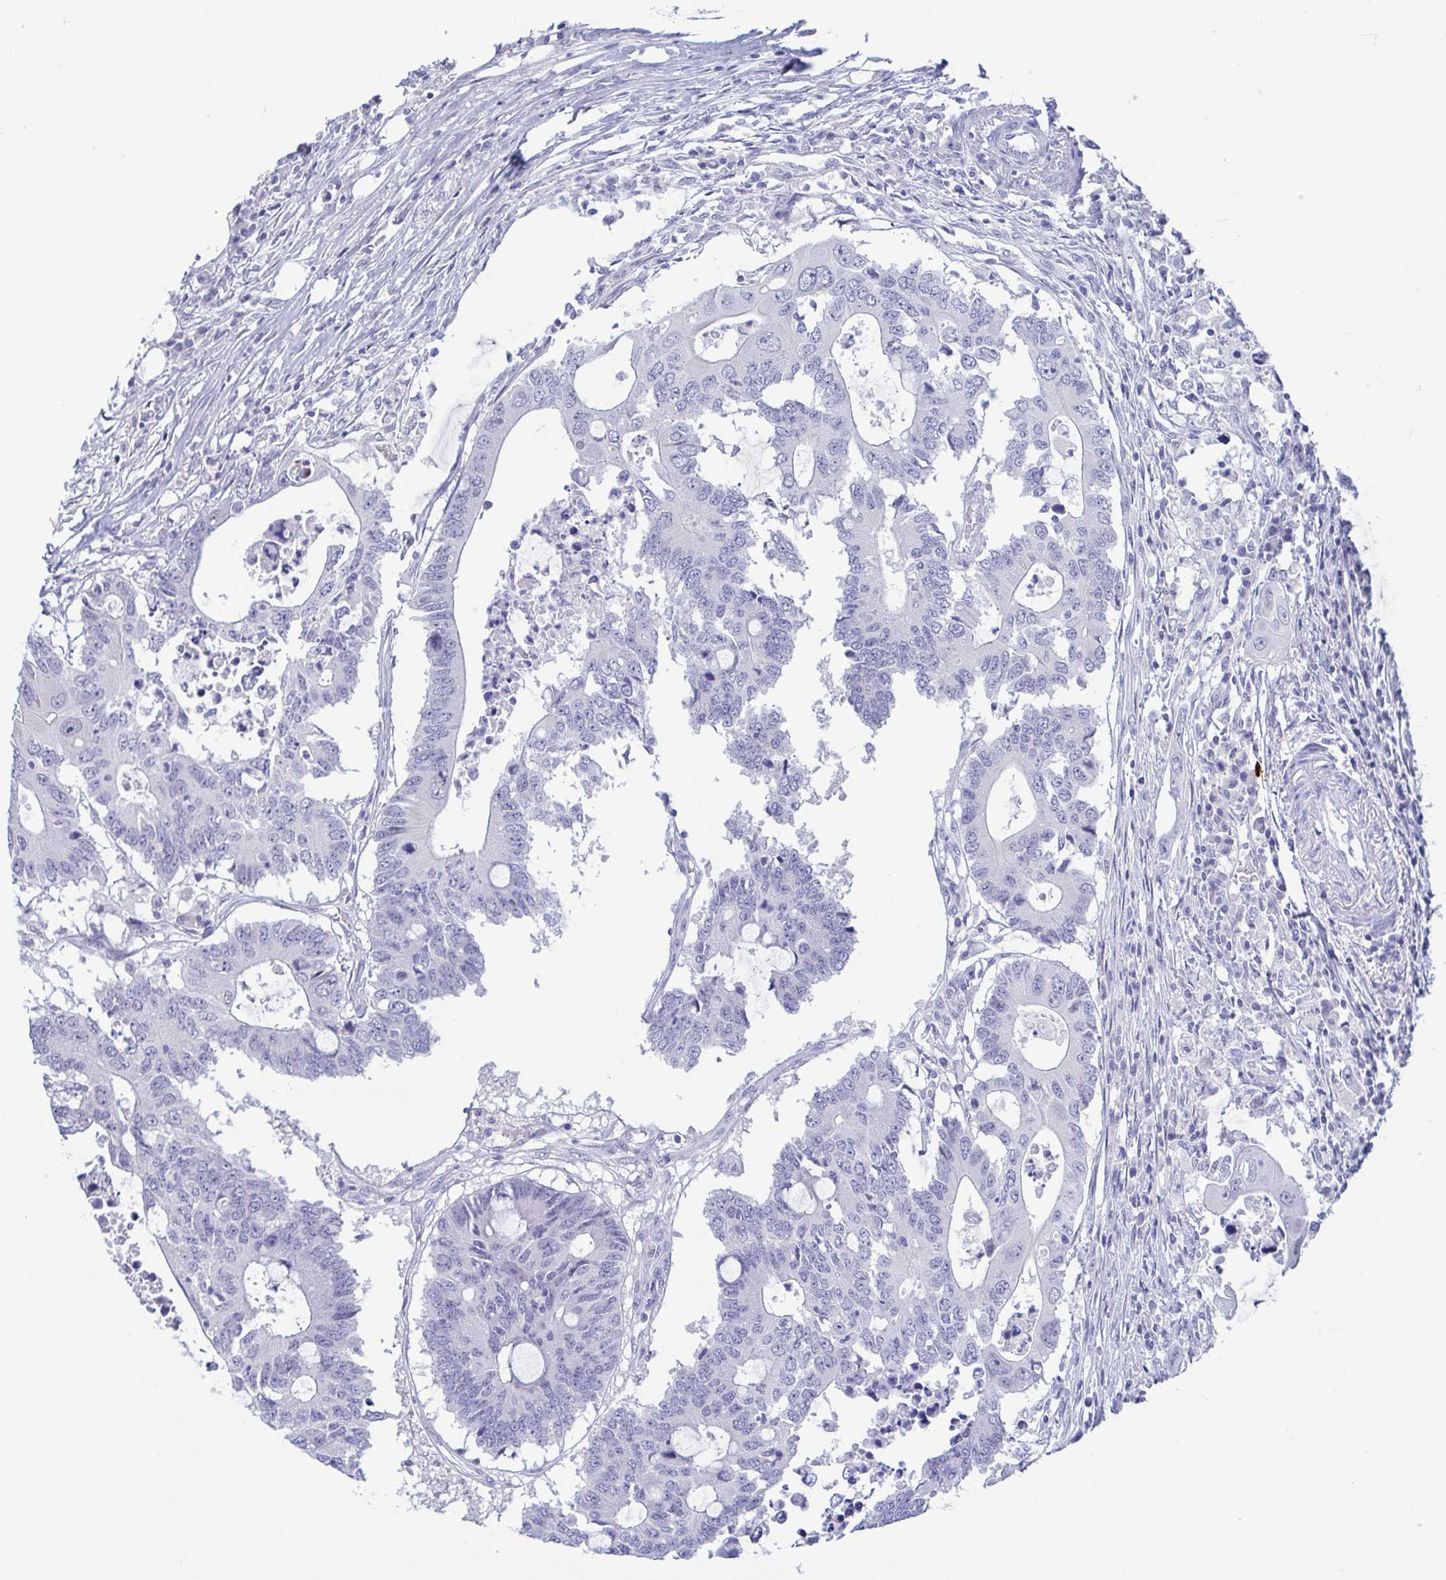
{"staining": {"intensity": "negative", "quantity": "none", "location": "none"}, "tissue": "colorectal cancer", "cell_type": "Tumor cells", "image_type": "cancer", "snomed": [{"axis": "morphology", "description": "Adenocarcinoma, NOS"}, {"axis": "topography", "description": "Colon"}], "caption": "High power microscopy micrograph of an immunohistochemistry (IHC) photomicrograph of colorectal adenocarcinoma, revealing no significant staining in tumor cells.", "gene": "PERM1", "patient": {"sex": "male", "age": 71}}